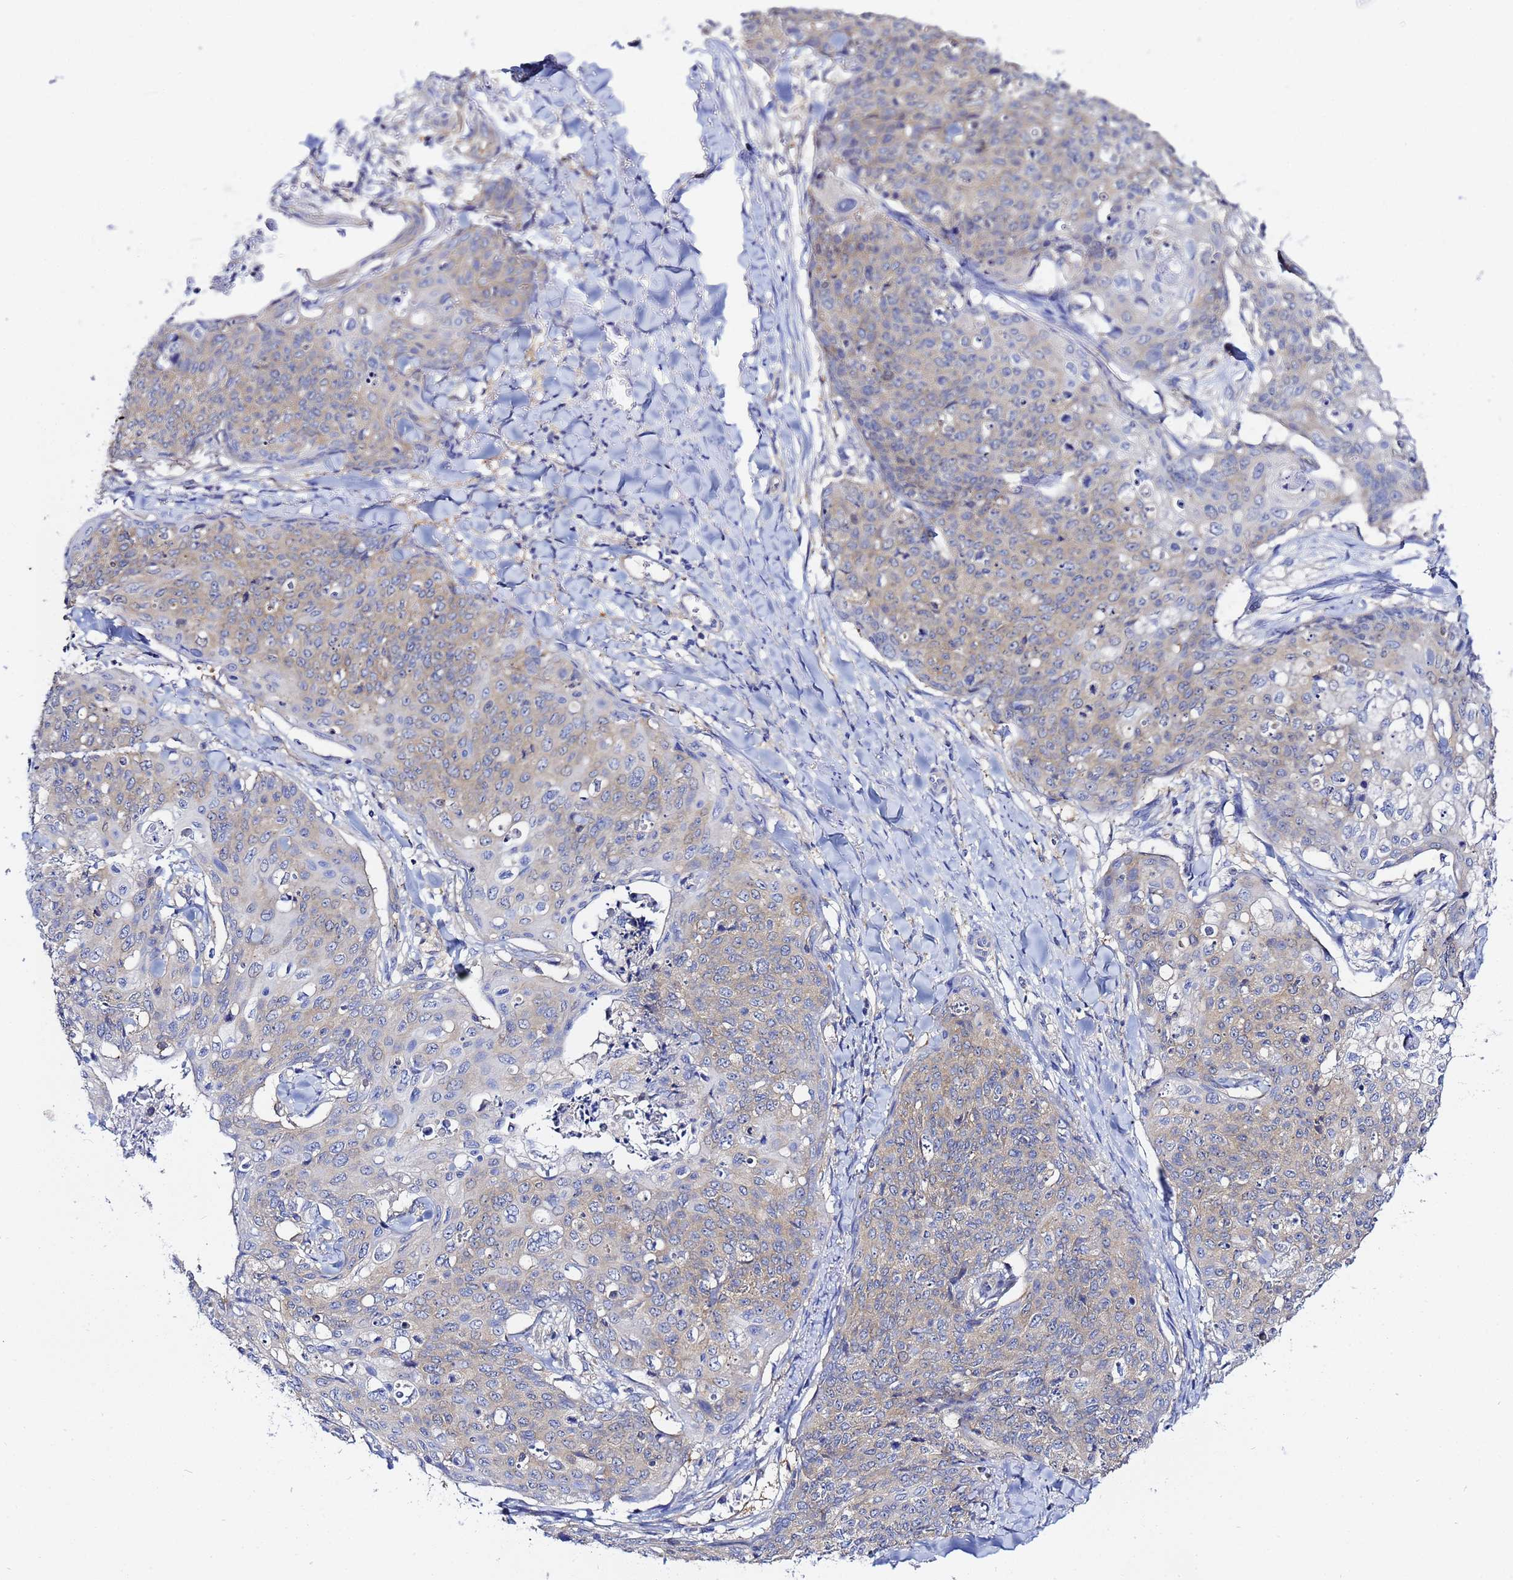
{"staining": {"intensity": "weak", "quantity": "25%-75%", "location": "cytoplasmic/membranous"}, "tissue": "skin cancer", "cell_type": "Tumor cells", "image_type": "cancer", "snomed": [{"axis": "morphology", "description": "Squamous cell carcinoma, NOS"}, {"axis": "topography", "description": "Skin"}, {"axis": "topography", "description": "Vulva"}], "caption": "A photomicrograph of skin cancer (squamous cell carcinoma) stained for a protein reveals weak cytoplasmic/membranous brown staining in tumor cells.", "gene": "LENG1", "patient": {"sex": "female", "age": 85}}